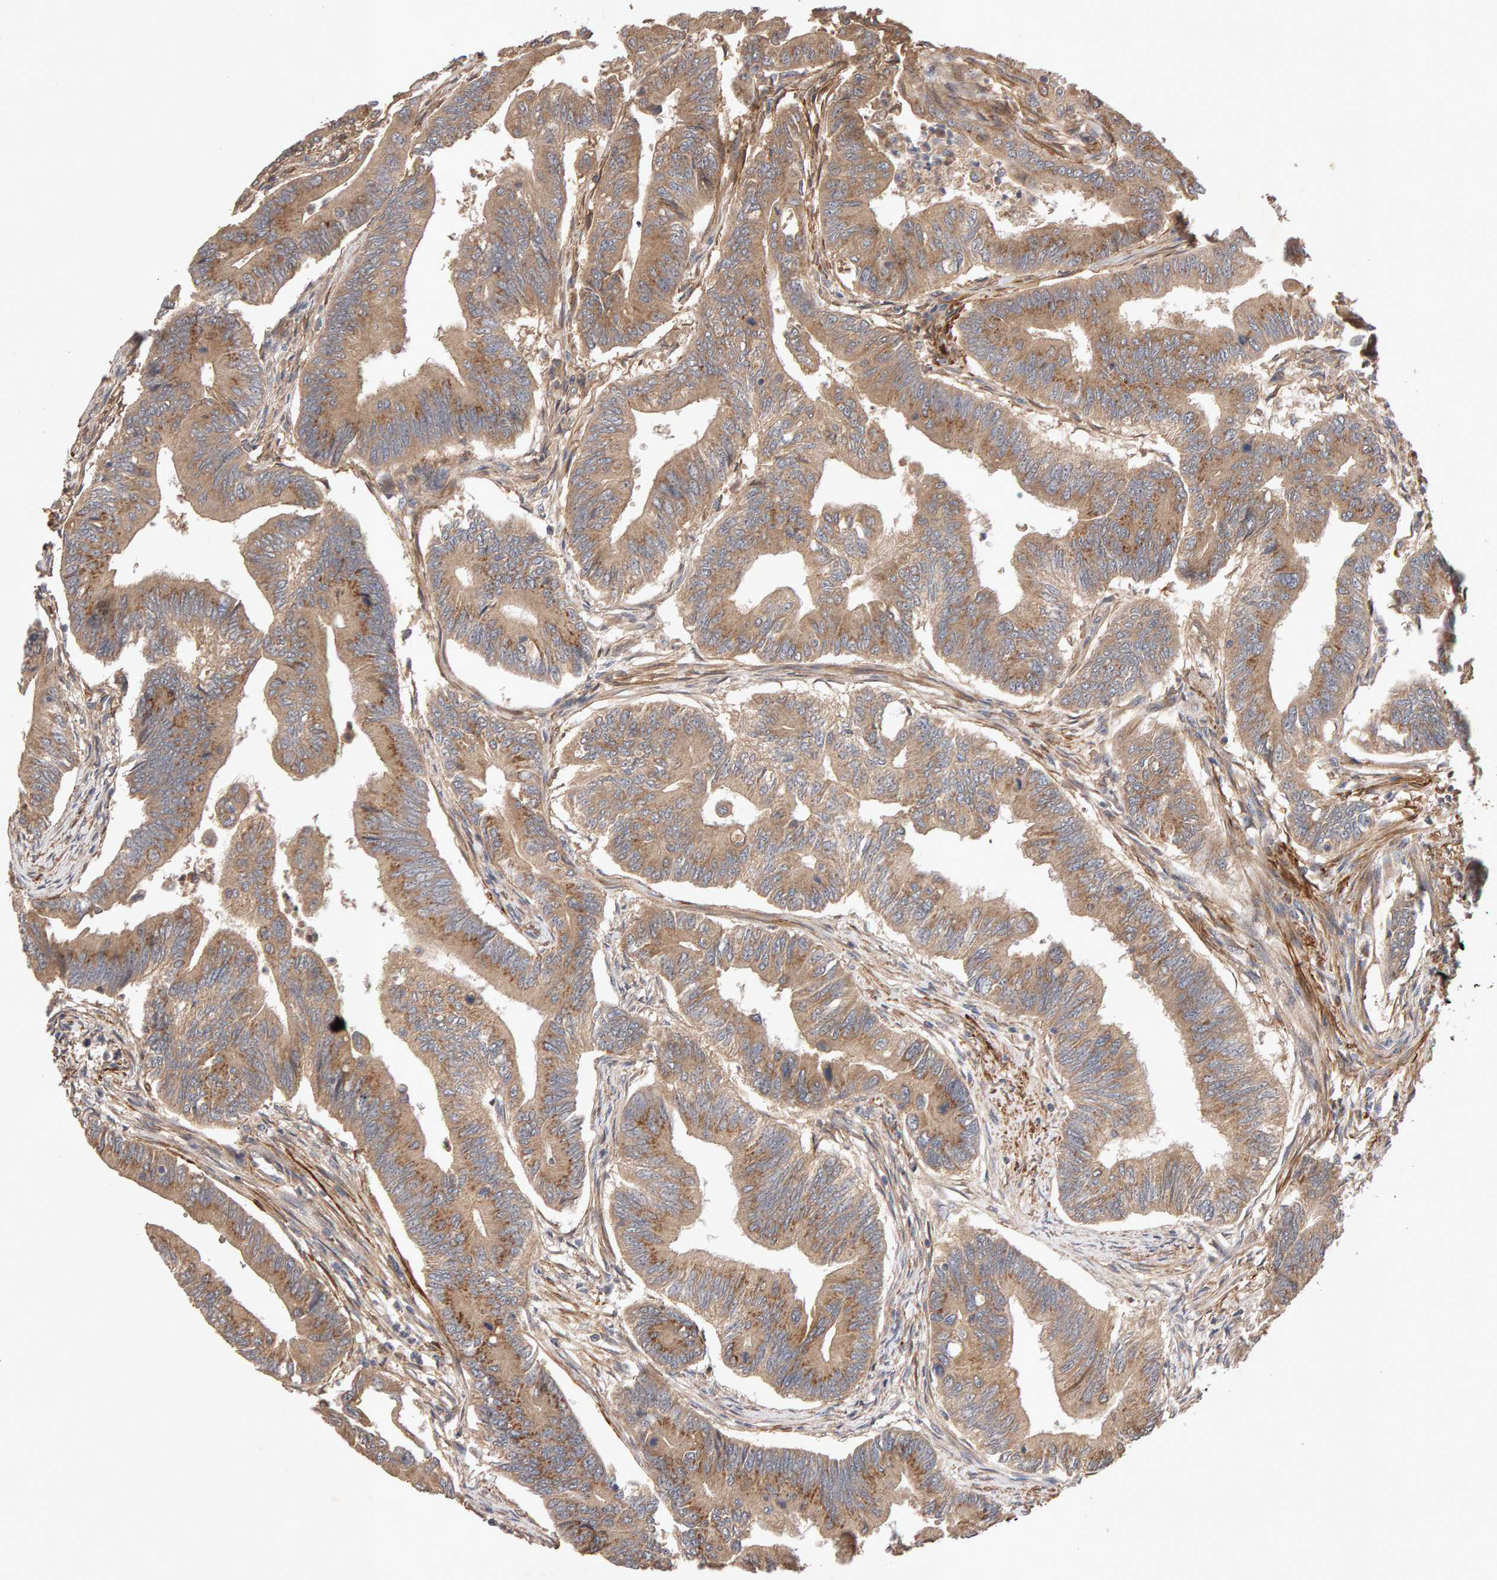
{"staining": {"intensity": "moderate", "quantity": ">75%", "location": "cytoplasmic/membranous"}, "tissue": "colorectal cancer", "cell_type": "Tumor cells", "image_type": "cancer", "snomed": [{"axis": "morphology", "description": "Adenoma, NOS"}, {"axis": "morphology", "description": "Adenocarcinoma, NOS"}, {"axis": "topography", "description": "Colon"}], "caption": "A brown stain labels moderate cytoplasmic/membranous positivity of a protein in adenocarcinoma (colorectal) tumor cells.", "gene": "RNF19A", "patient": {"sex": "male", "age": 79}}